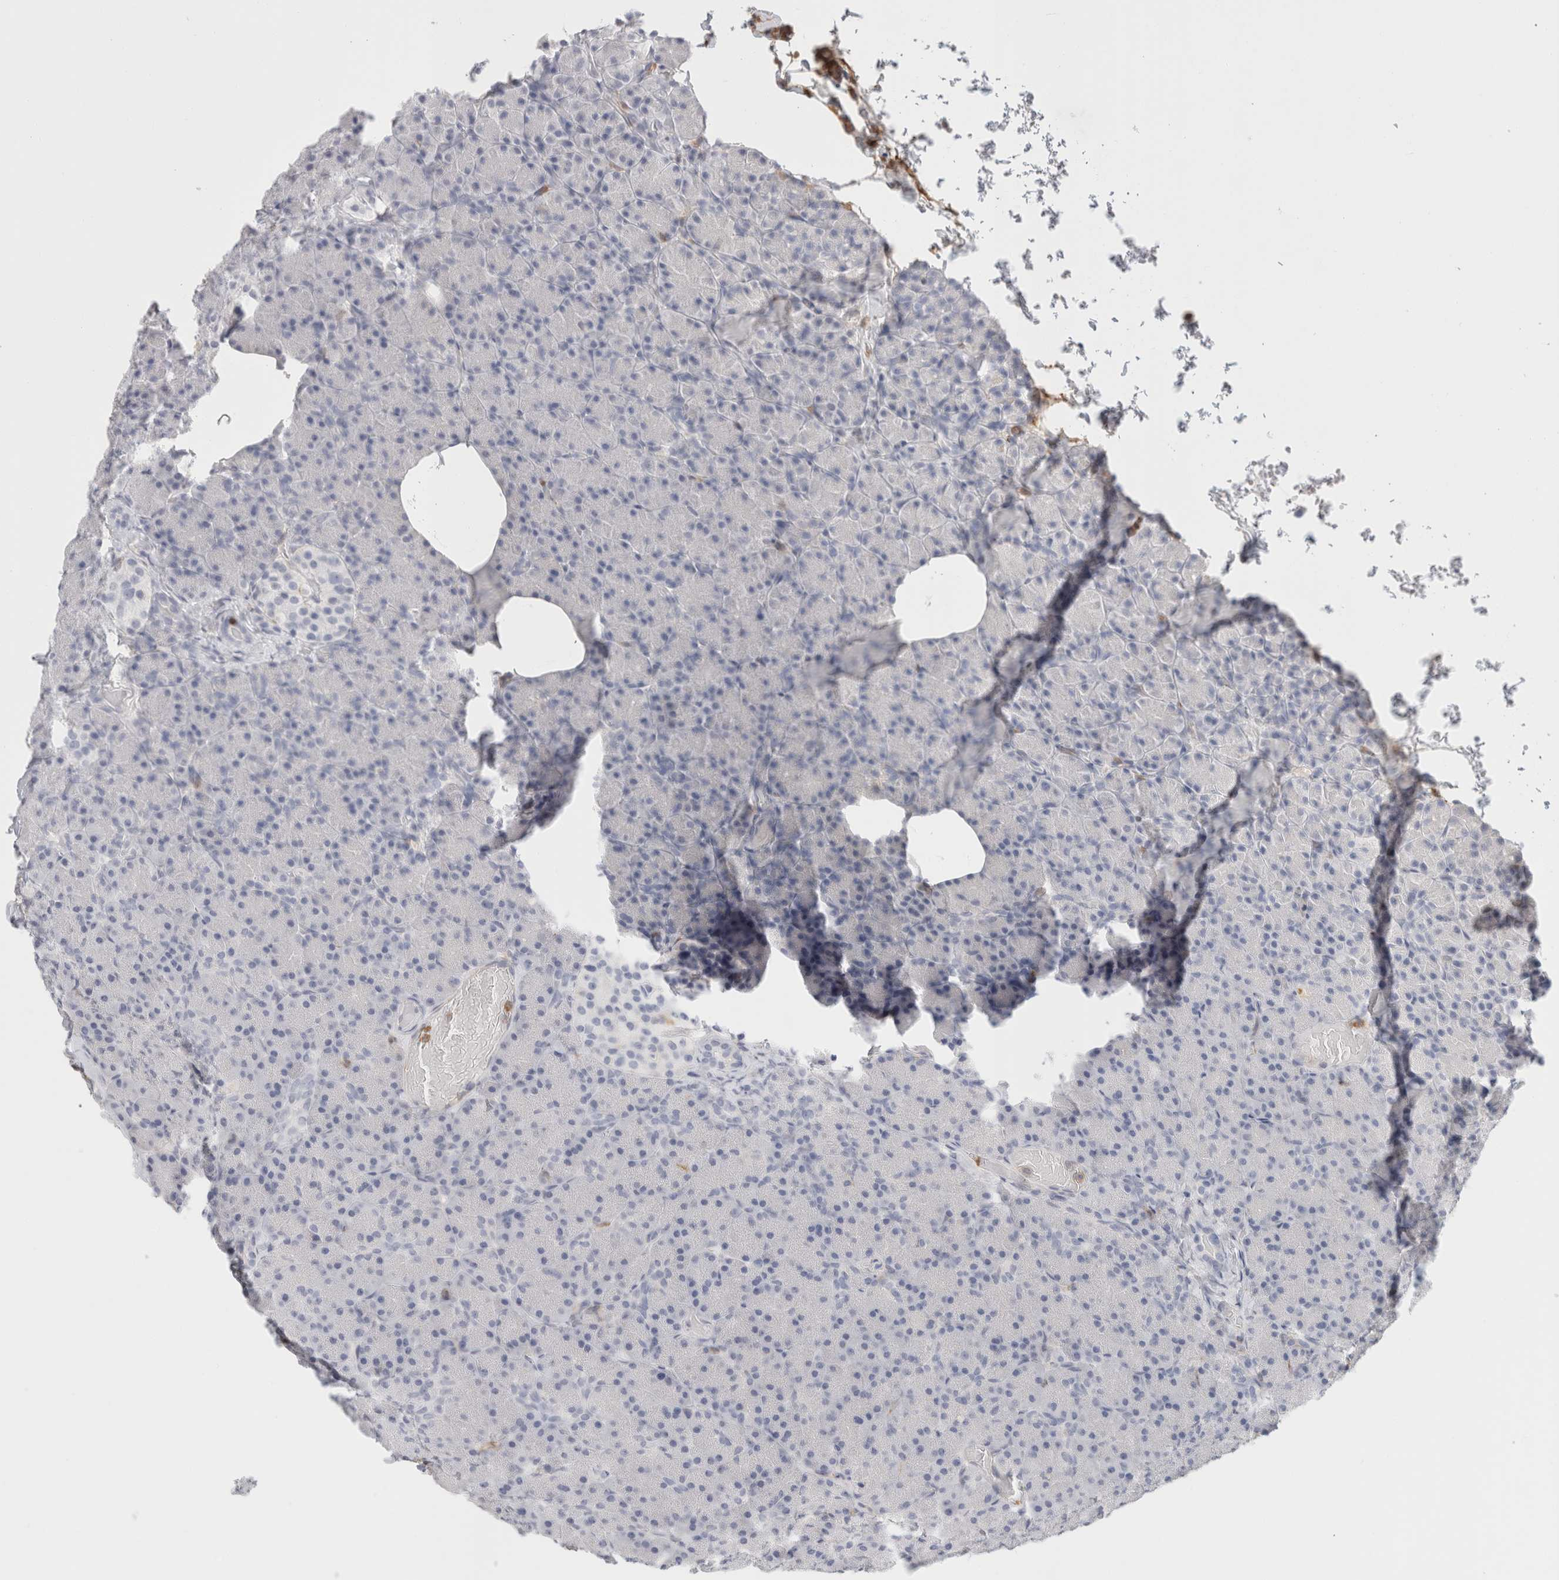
{"staining": {"intensity": "negative", "quantity": "none", "location": "none"}, "tissue": "pancreas", "cell_type": "Exocrine glandular cells", "image_type": "normal", "snomed": [{"axis": "morphology", "description": "Normal tissue, NOS"}, {"axis": "topography", "description": "Pancreas"}], "caption": "High magnification brightfield microscopy of benign pancreas stained with DAB (brown) and counterstained with hematoxylin (blue): exocrine glandular cells show no significant staining. (DAB immunohistochemistry (IHC), high magnification).", "gene": "P2RY2", "patient": {"sex": "female", "age": 43}}